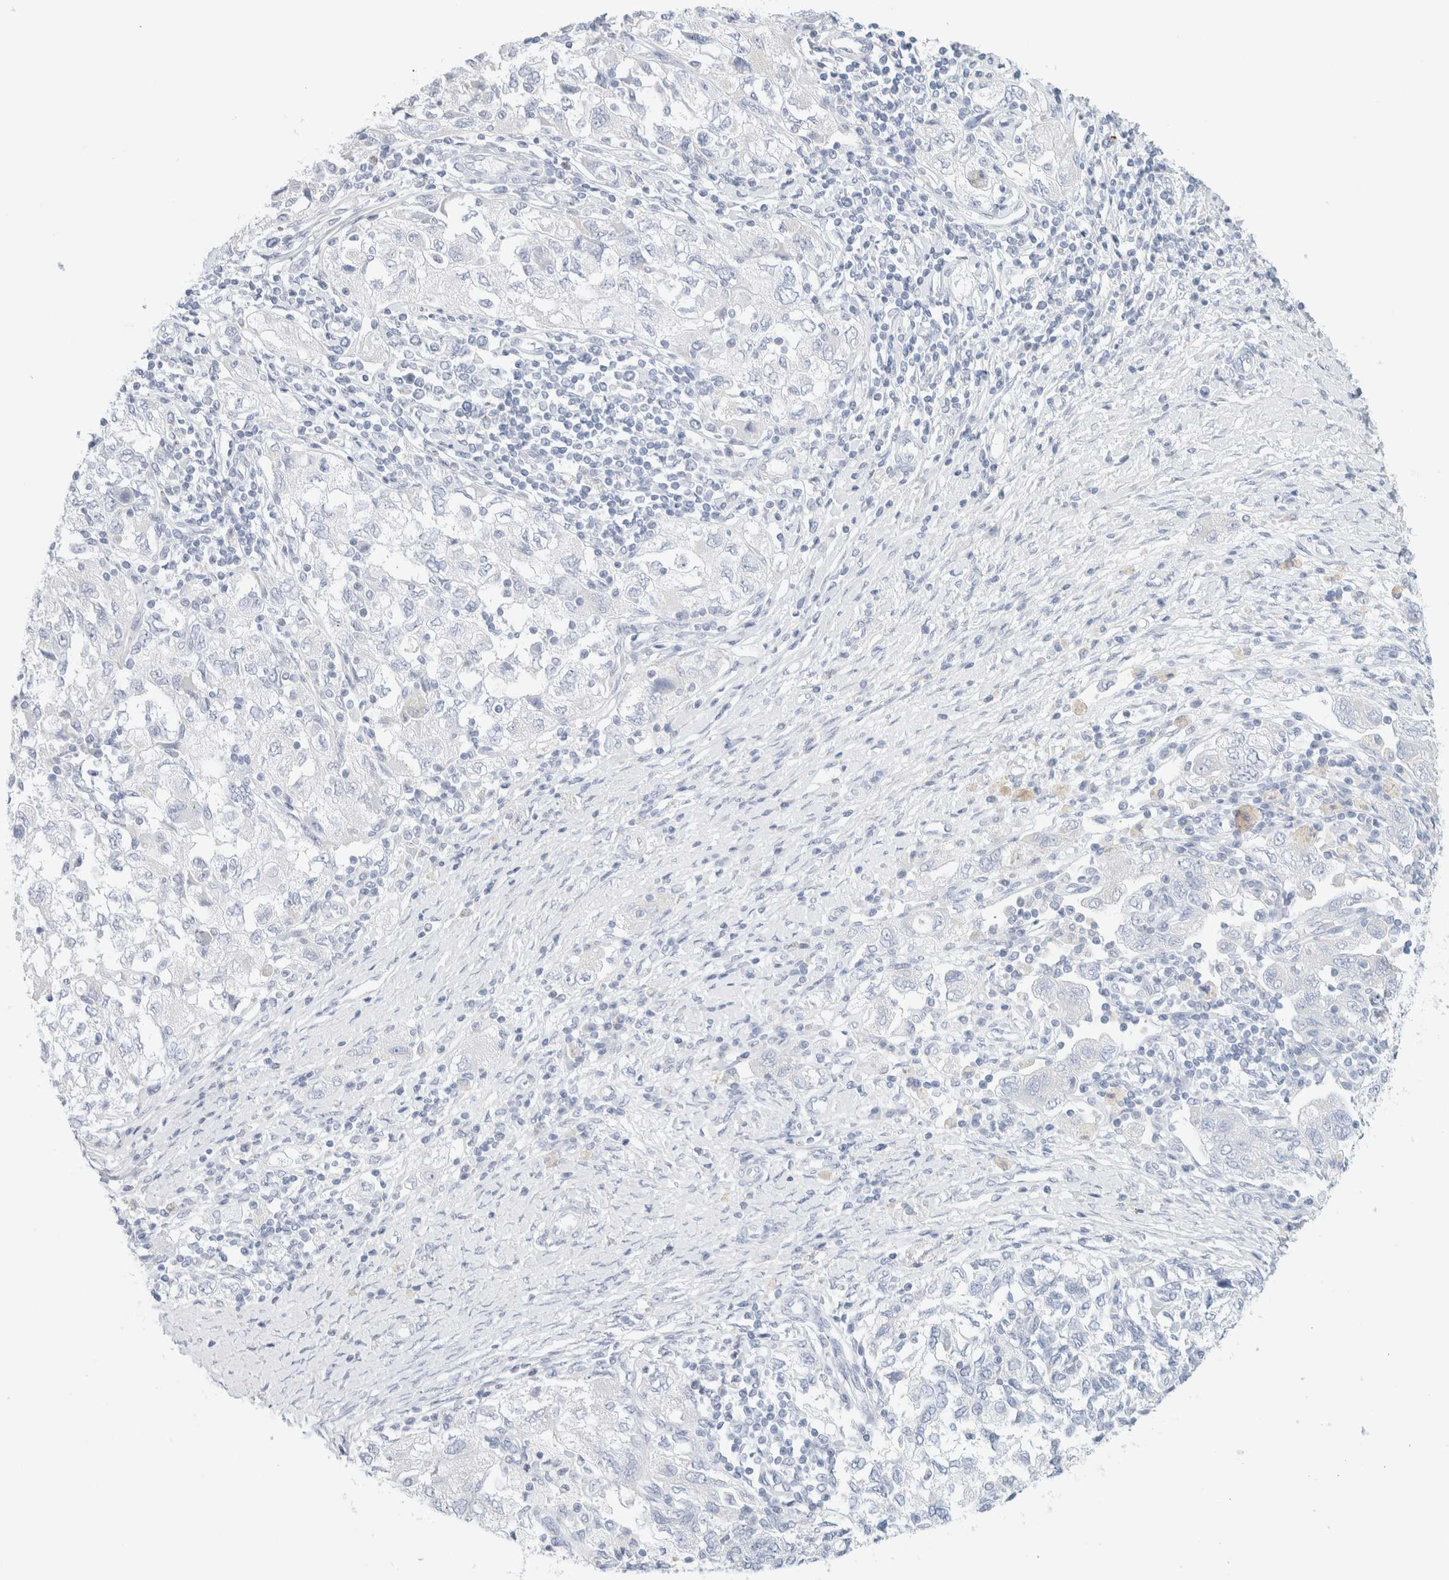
{"staining": {"intensity": "negative", "quantity": "none", "location": "none"}, "tissue": "ovarian cancer", "cell_type": "Tumor cells", "image_type": "cancer", "snomed": [{"axis": "morphology", "description": "Carcinoma, NOS"}, {"axis": "morphology", "description": "Cystadenocarcinoma, serous, NOS"}, {"axis": "topography", "description": "Ovary"}], "caption": "This is an immunohistochemistry micrograph of ovarian cancer (serous cystadenocarcinoma). There is no staining in tumor cells.", "gene": "HEXD", "patient": {"sex": "female", "age": 69}}